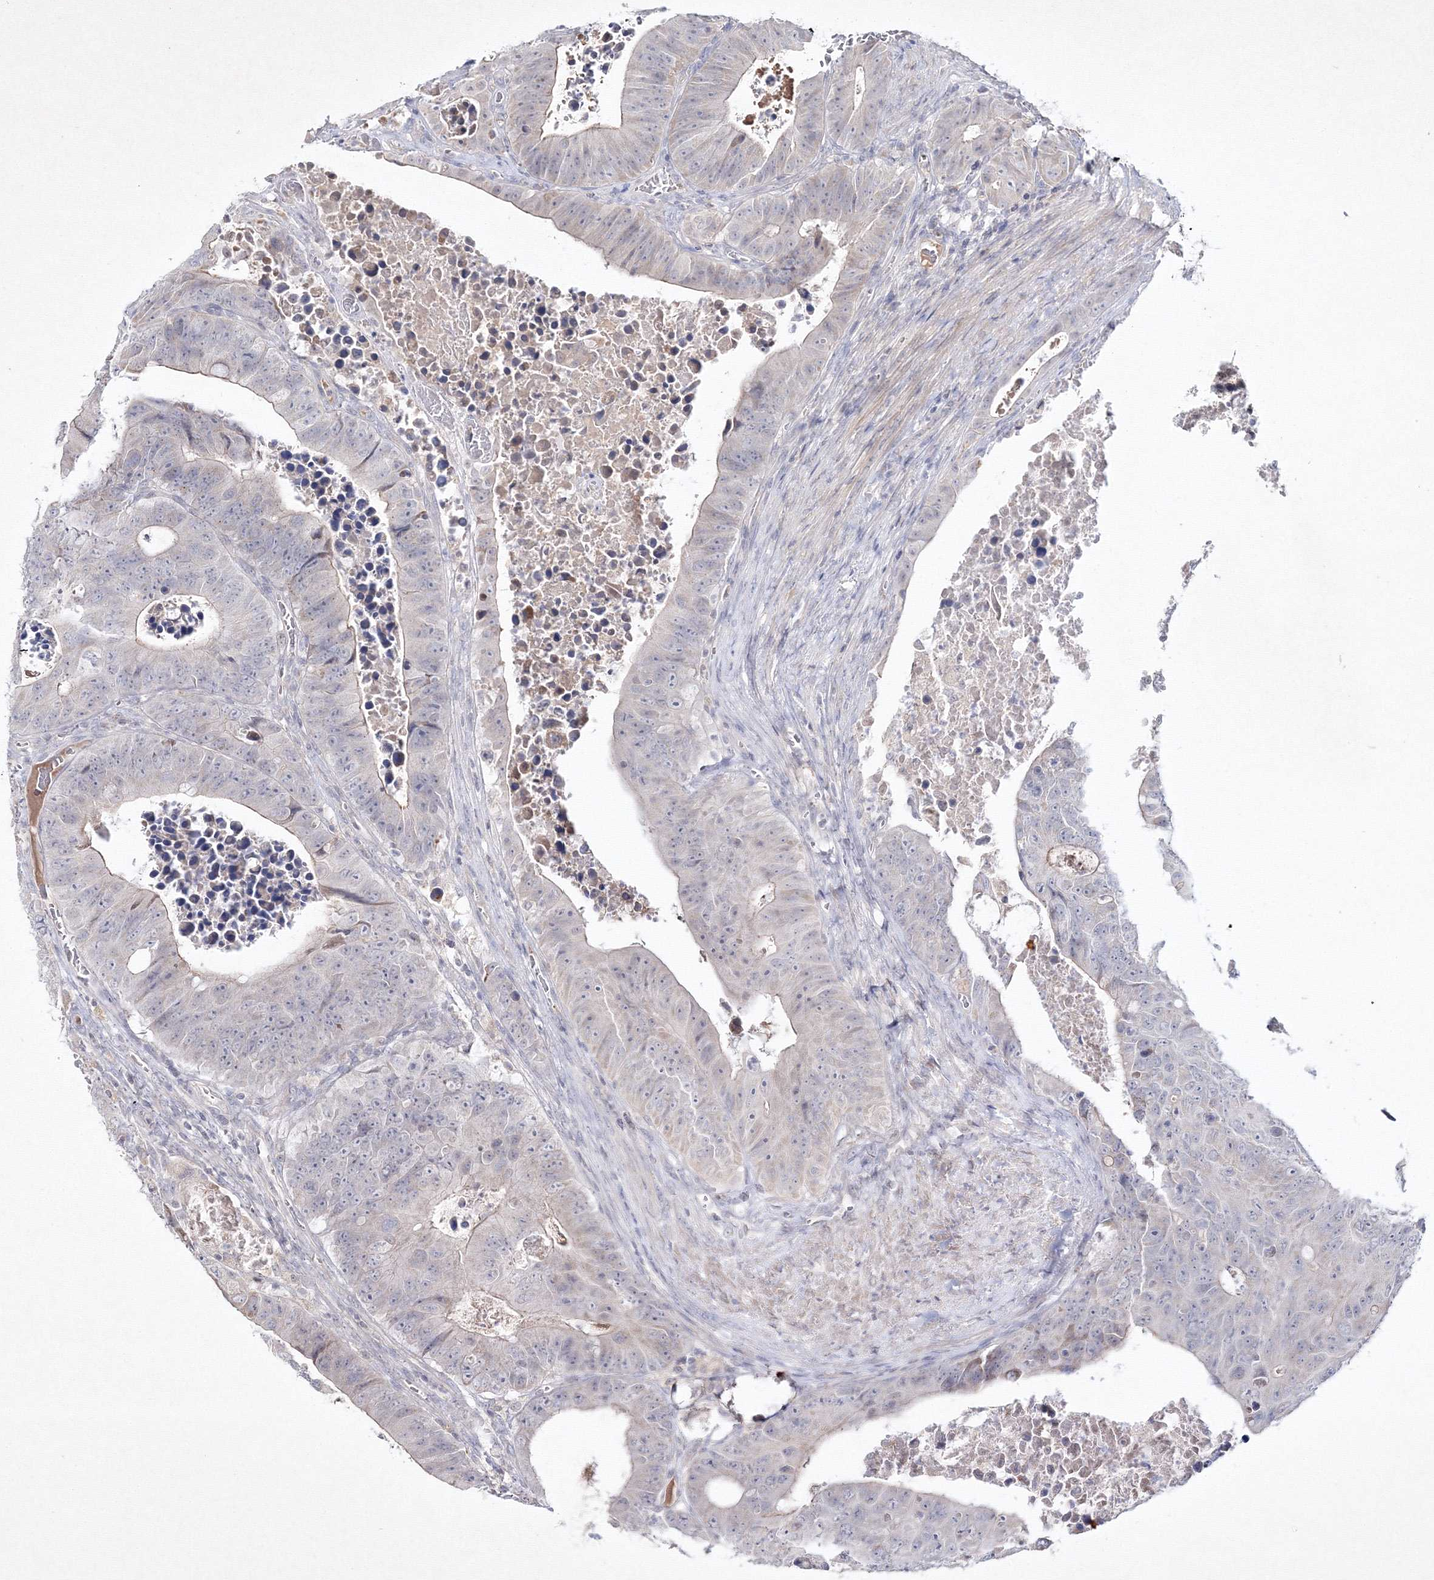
{"staining": {"intensity": "weak", "quantity": "<25%", "location": "cytoplasmic/membranous"}, "tissue": "colorectal cancer", "cell_type": "Tumor cells", "image_type": "cancer", "snomed": [{"axis": "morphology", "description": "Adenocarcinoma, NOS"}, {"axis": "topography", "description": "Colon"}], "caption": "Human colorectal cancer stained for a protein using immunohistochemistry (IHC) reveals no expression in tumor cells.", "gene": "NEU4", "patient": {"sex": "male", "age": 87}}